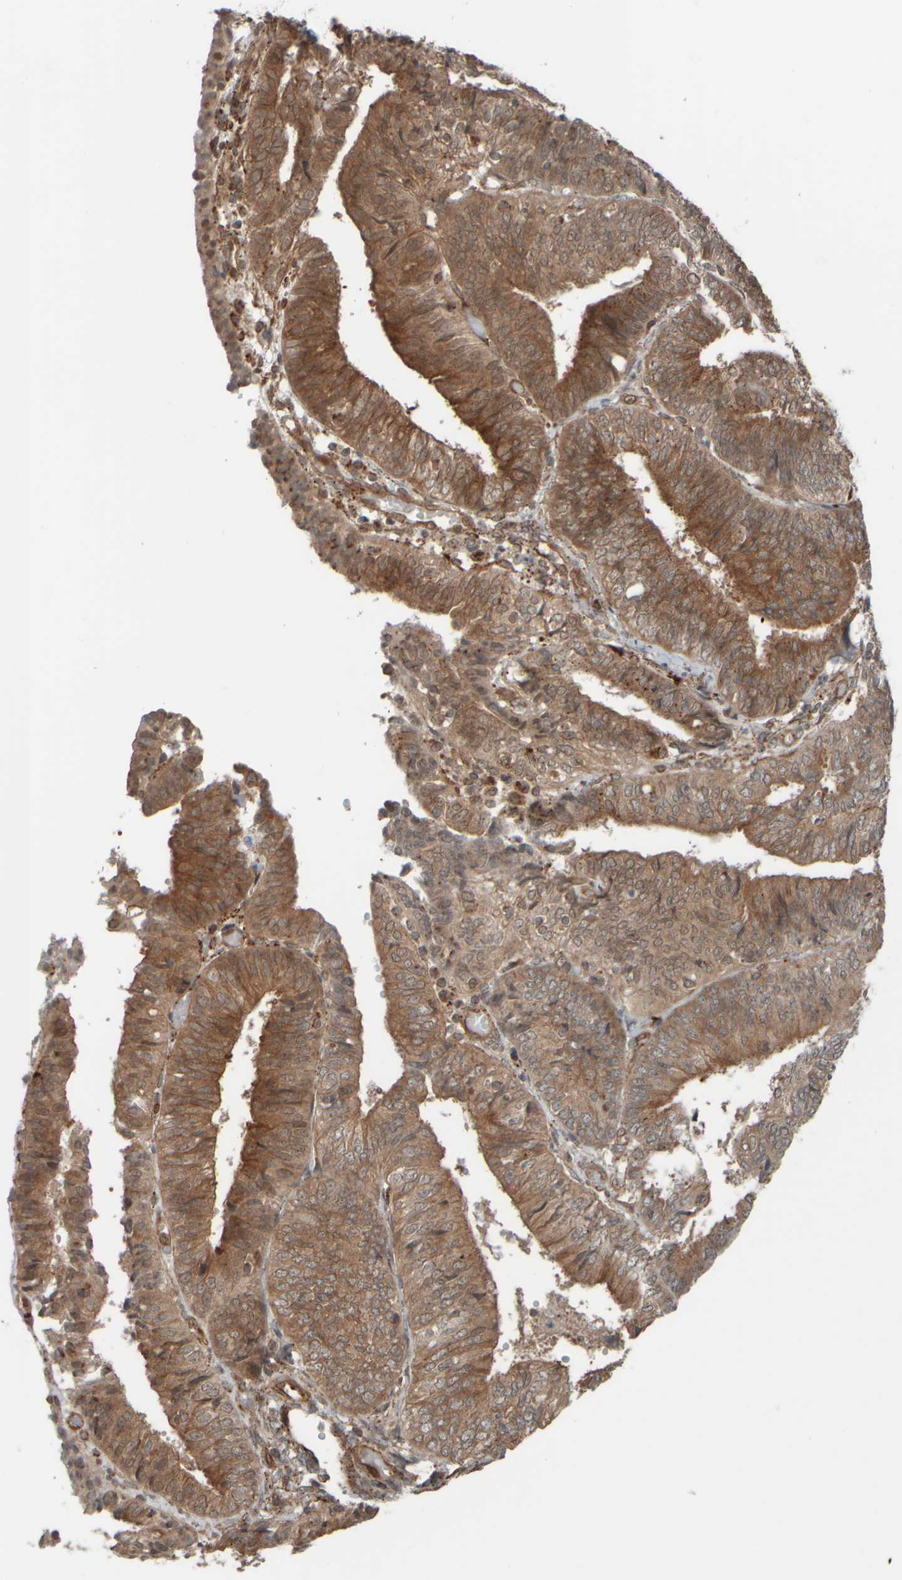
{"staining": {"intensity": "moderate", "quantity": ">75%", "location": "cytoplasmic/membranous"}, "tissue": "endometrial cancer", "cell_type": "Tumor cells", "image_type": "cancer", "snomed": [{"axis": "morphology", "description": "Adenocarcinoma, NOS"}, {"axis": "topography", "description": "Endometrium"}], "caption": "The photomicrograph demonstrates a brown stain indicating the presence of a protein in the cytoplasmic/membranous of tumor cells in endometrial cancer (adenocarcinoma).", "gene": "GIGYF1", "patient": {"sex": "female", "age": 58}}